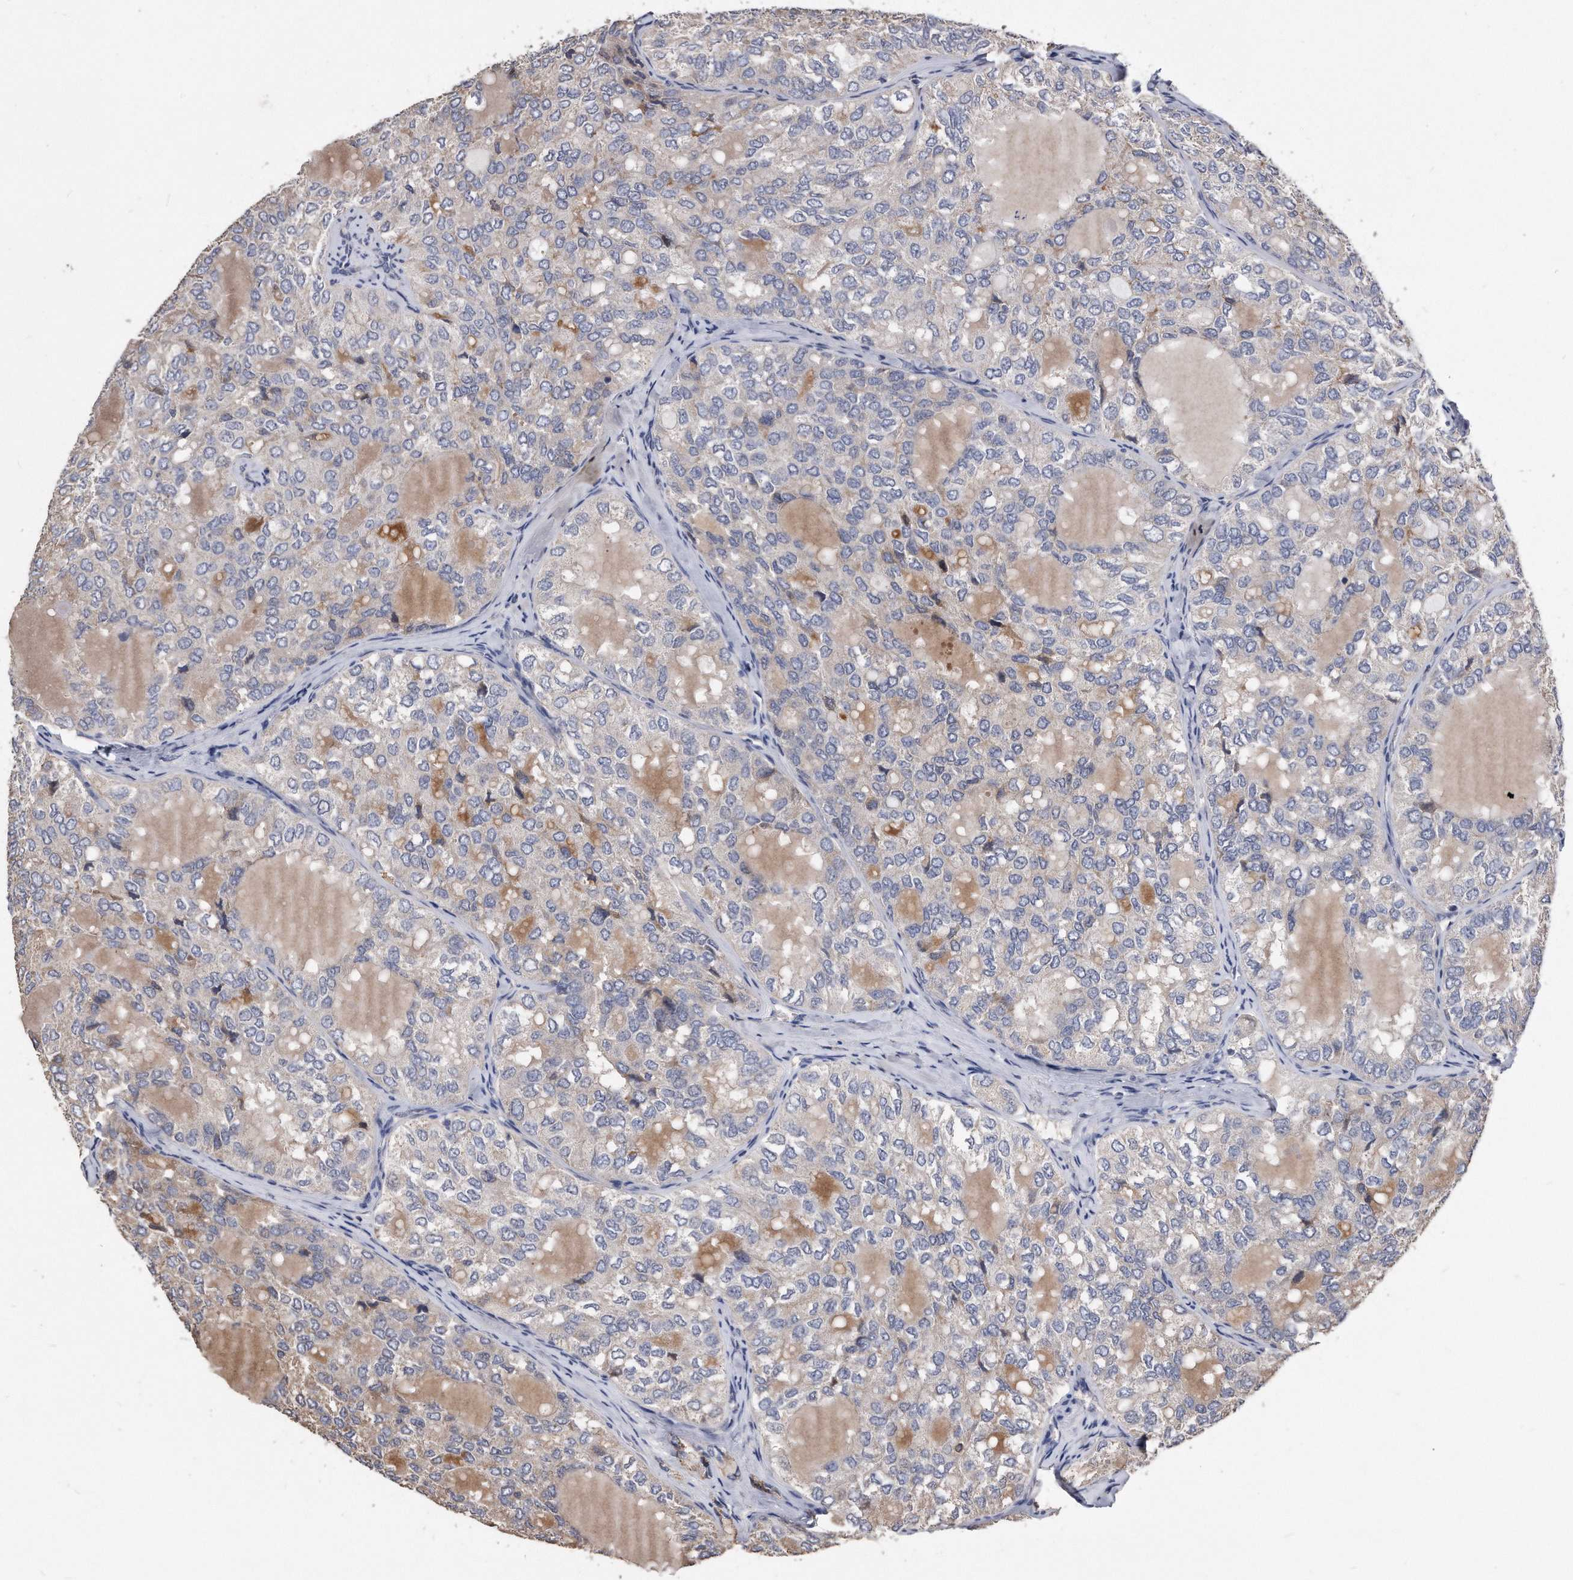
{"staining": {"intensity": "weak", "quantity": "<25%", "location": "cytoplasmic/membranous"}, "tissue": "thyroid cancer", "cell_type": "Tumor cells", "image_type": "cancer", "snomed": [{"axis": "morphology", "description": "Follicular adenoma carcinoma, NOS"}, {"axis": "topography", "description": "Thyroid gland"}], "caption": "There is no significant positivity in tumor cells of thyroid follicular adenoma carcinoma. The staining was performed using DAB (3,3'-diaminobenzidine) to visualize the protein expression in brown, while the nuclei were stained in blue with hematoxylin (Magnification: 20x).", "gene": "IL20RA", "patient": {"sex": "male", "age": 75}}